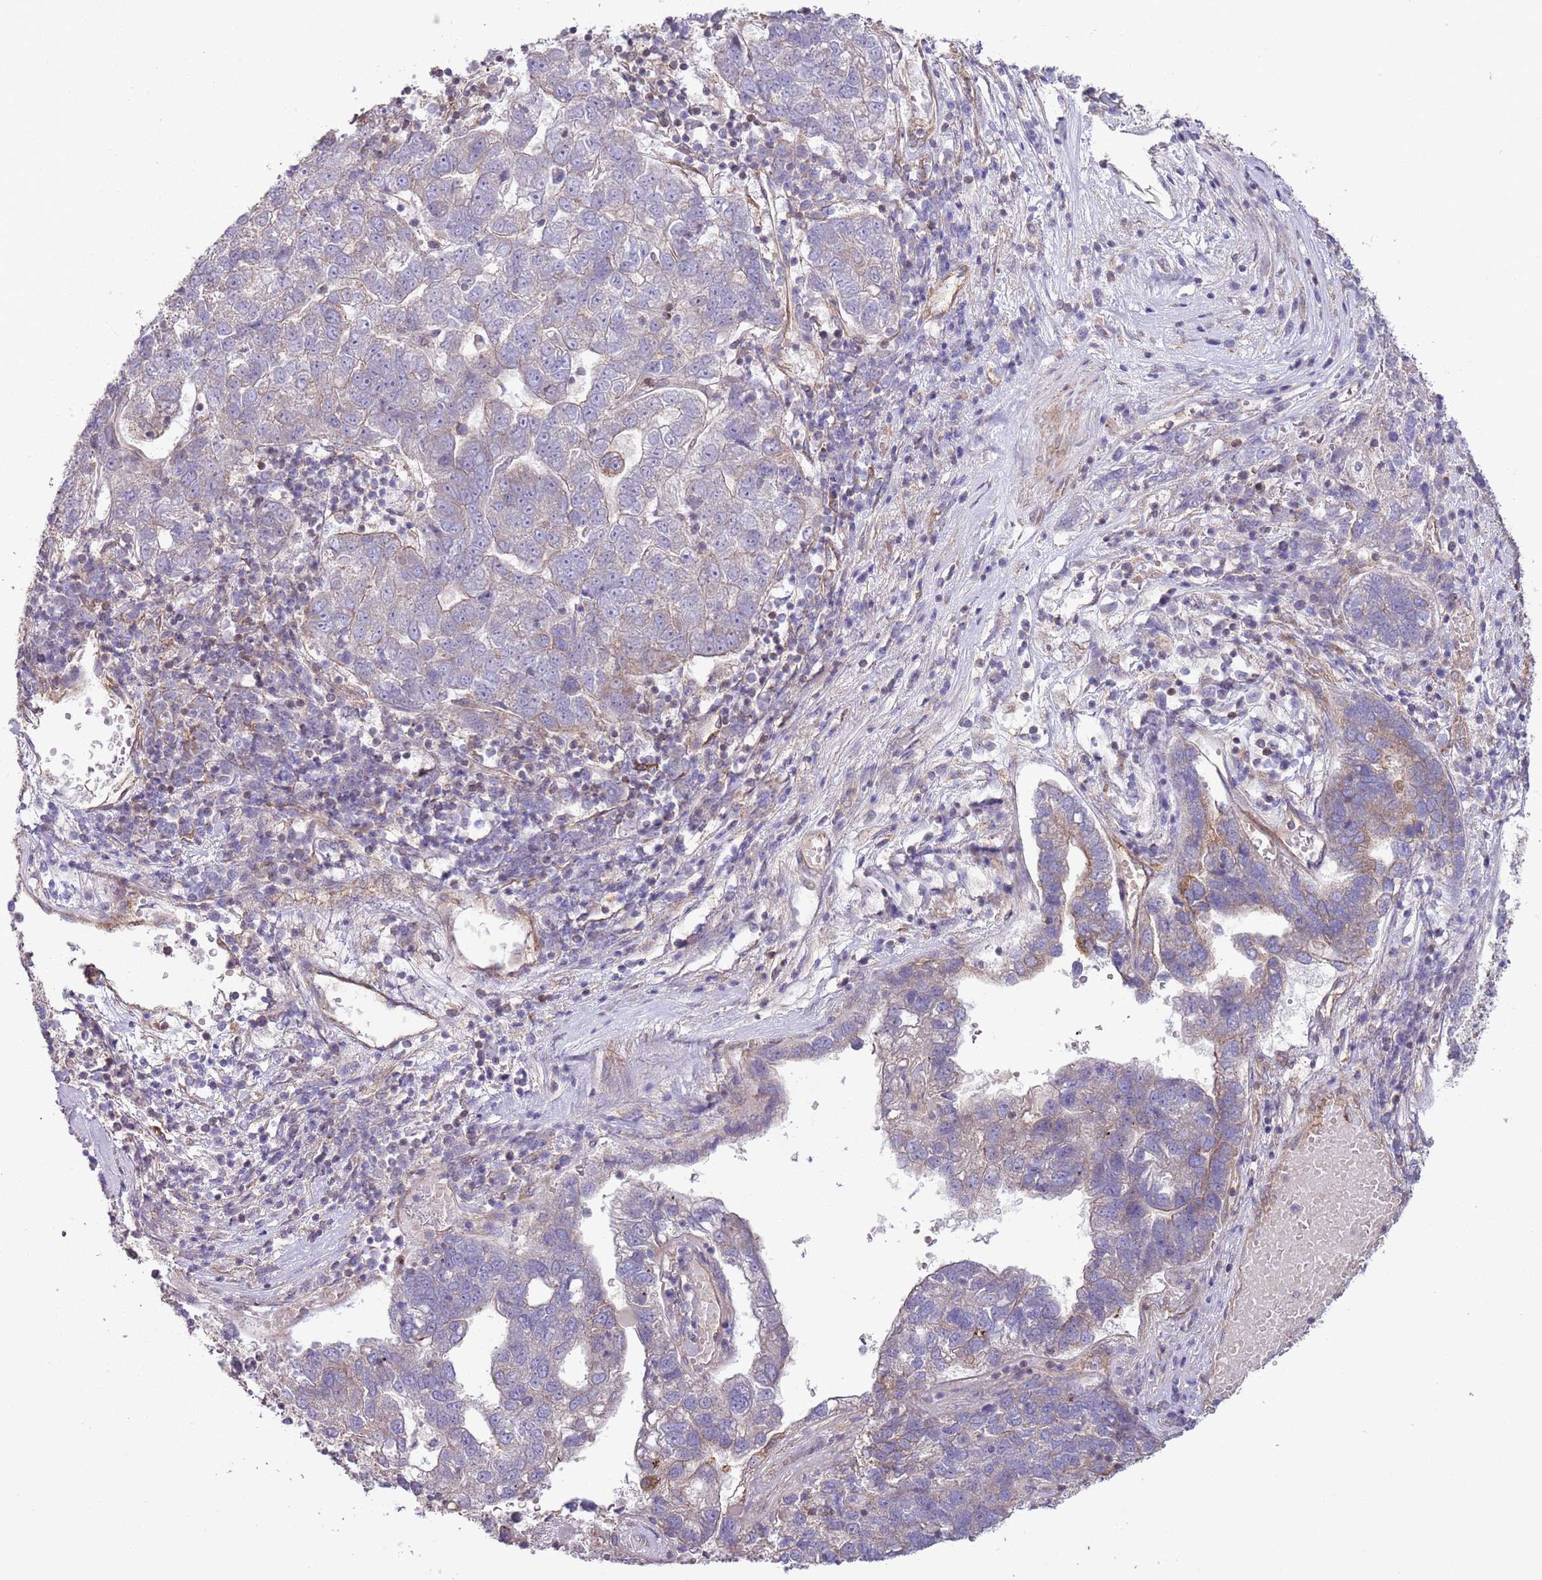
{"staining": {"intensity": "moderate", "quantity": "<25%", "location": "cytoplasmic/membranous"}, "tissue": "pancreatic cancer", "cell_type": "Tumor cells", "image_type": "cancer", "snomed": [{"axis": "morphology", "description": "Adenocarcinoma, NOS"}, {"axis": "topography", "description": "Pancreas"}], "caption": "Immunohistochemistry image of human pancreatic cancer stained for a protein (brown), which demonstrates low levels of moderate cytoplasmic/membranous expression in about <25% of tumor cells.", "gene": "LPIN2", "patient": {"sex": "female", "age": 61}}